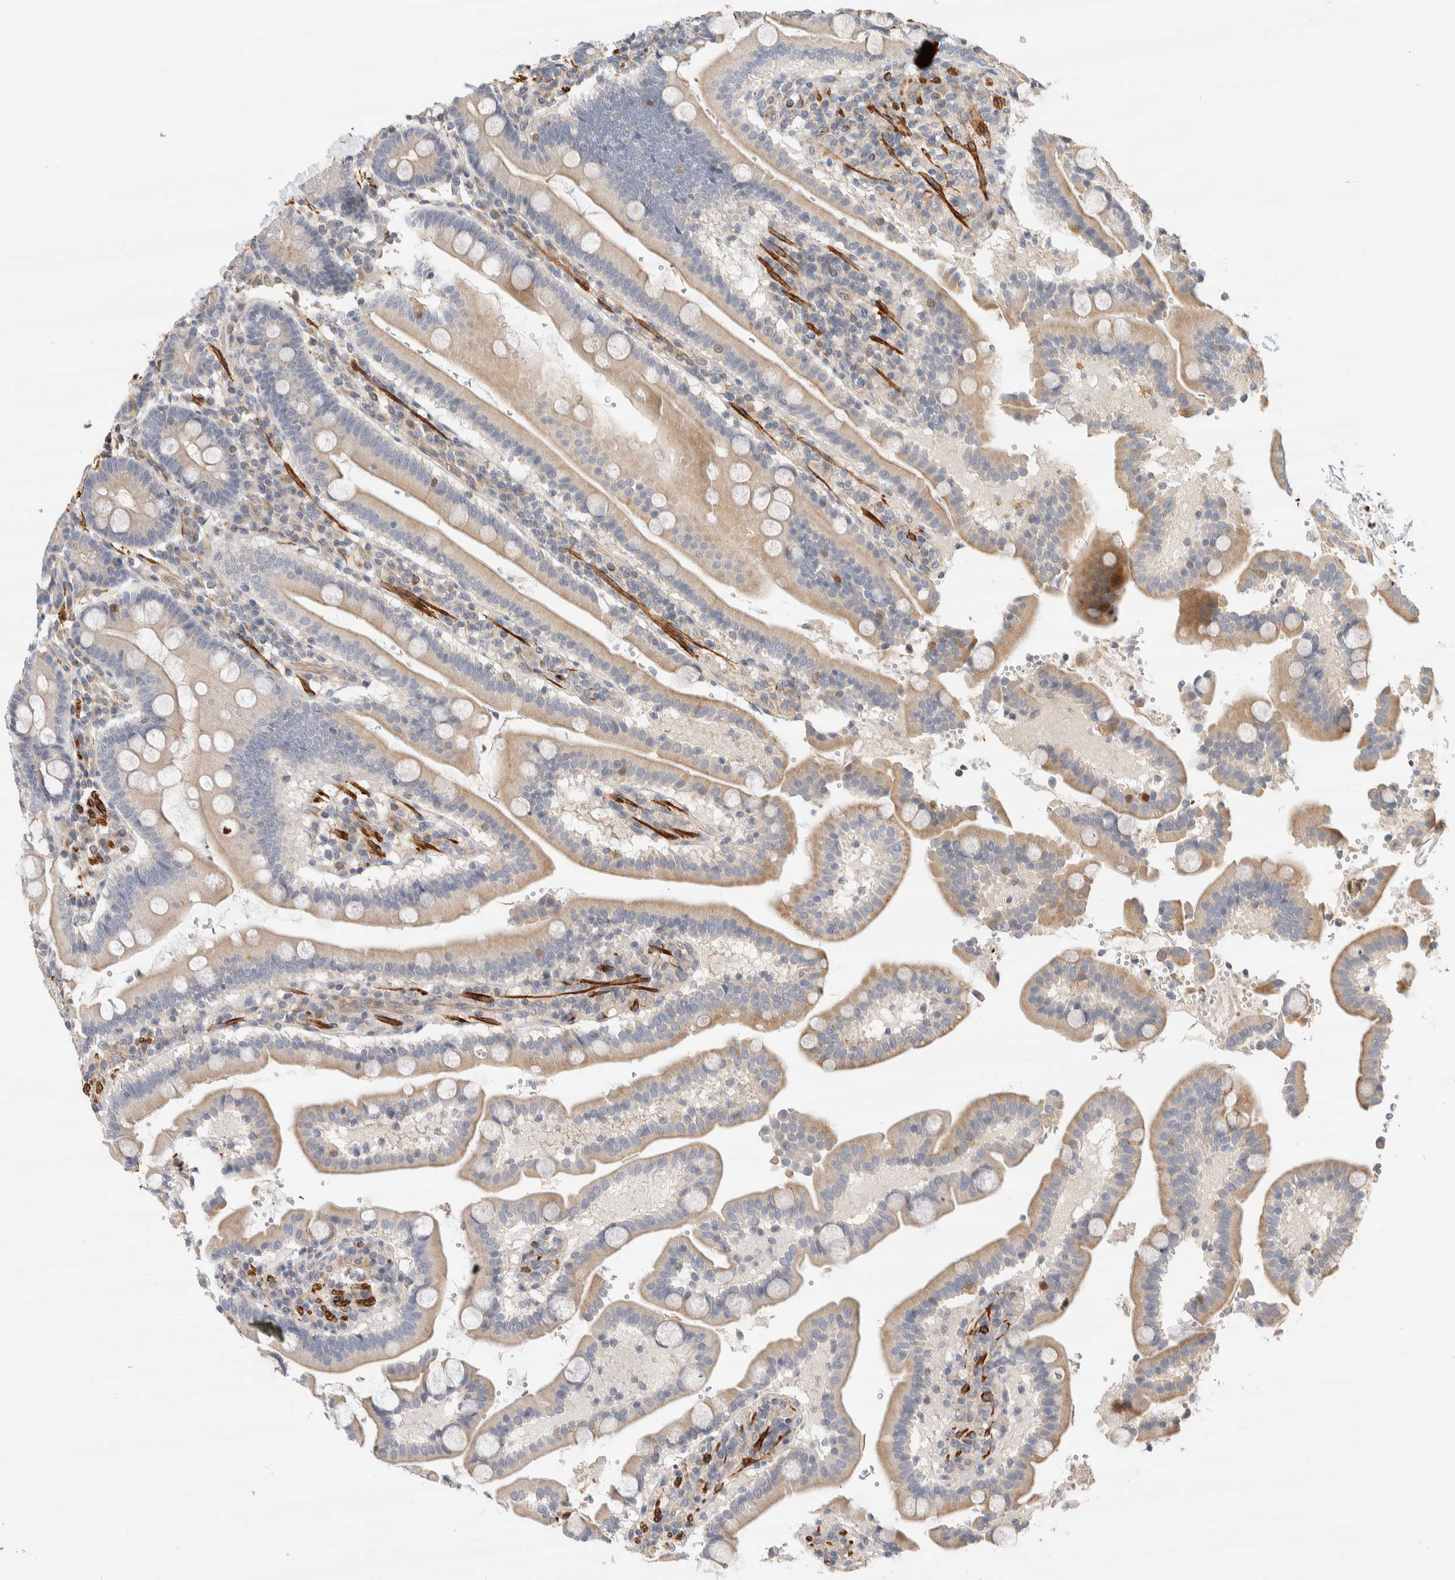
{"staining": {"intensity": "weak", "quantity": "25%-75%", "location": "cytoplasmic/membranous"}, "tissue": "duodenum", "cell_type": "Glandular cells", "image_type": "normal", "snomed": [{"axis": "morphology", "description": "Normal tissue, NOS"}, {"axis": "topography", "description": "Small intestine, NOS"}], "caption": "Protein staining demonstrates weak cytoplasmic/membranous expression in about 25%-75% of glandular cells in unremarkable duodenum. (Stains: DAB in brown, nuclei in blue, Microscopy: brightfield microscopy at high magnification).", "gene": "CDR2", "patient": {"sex": "female", "age": 71}}